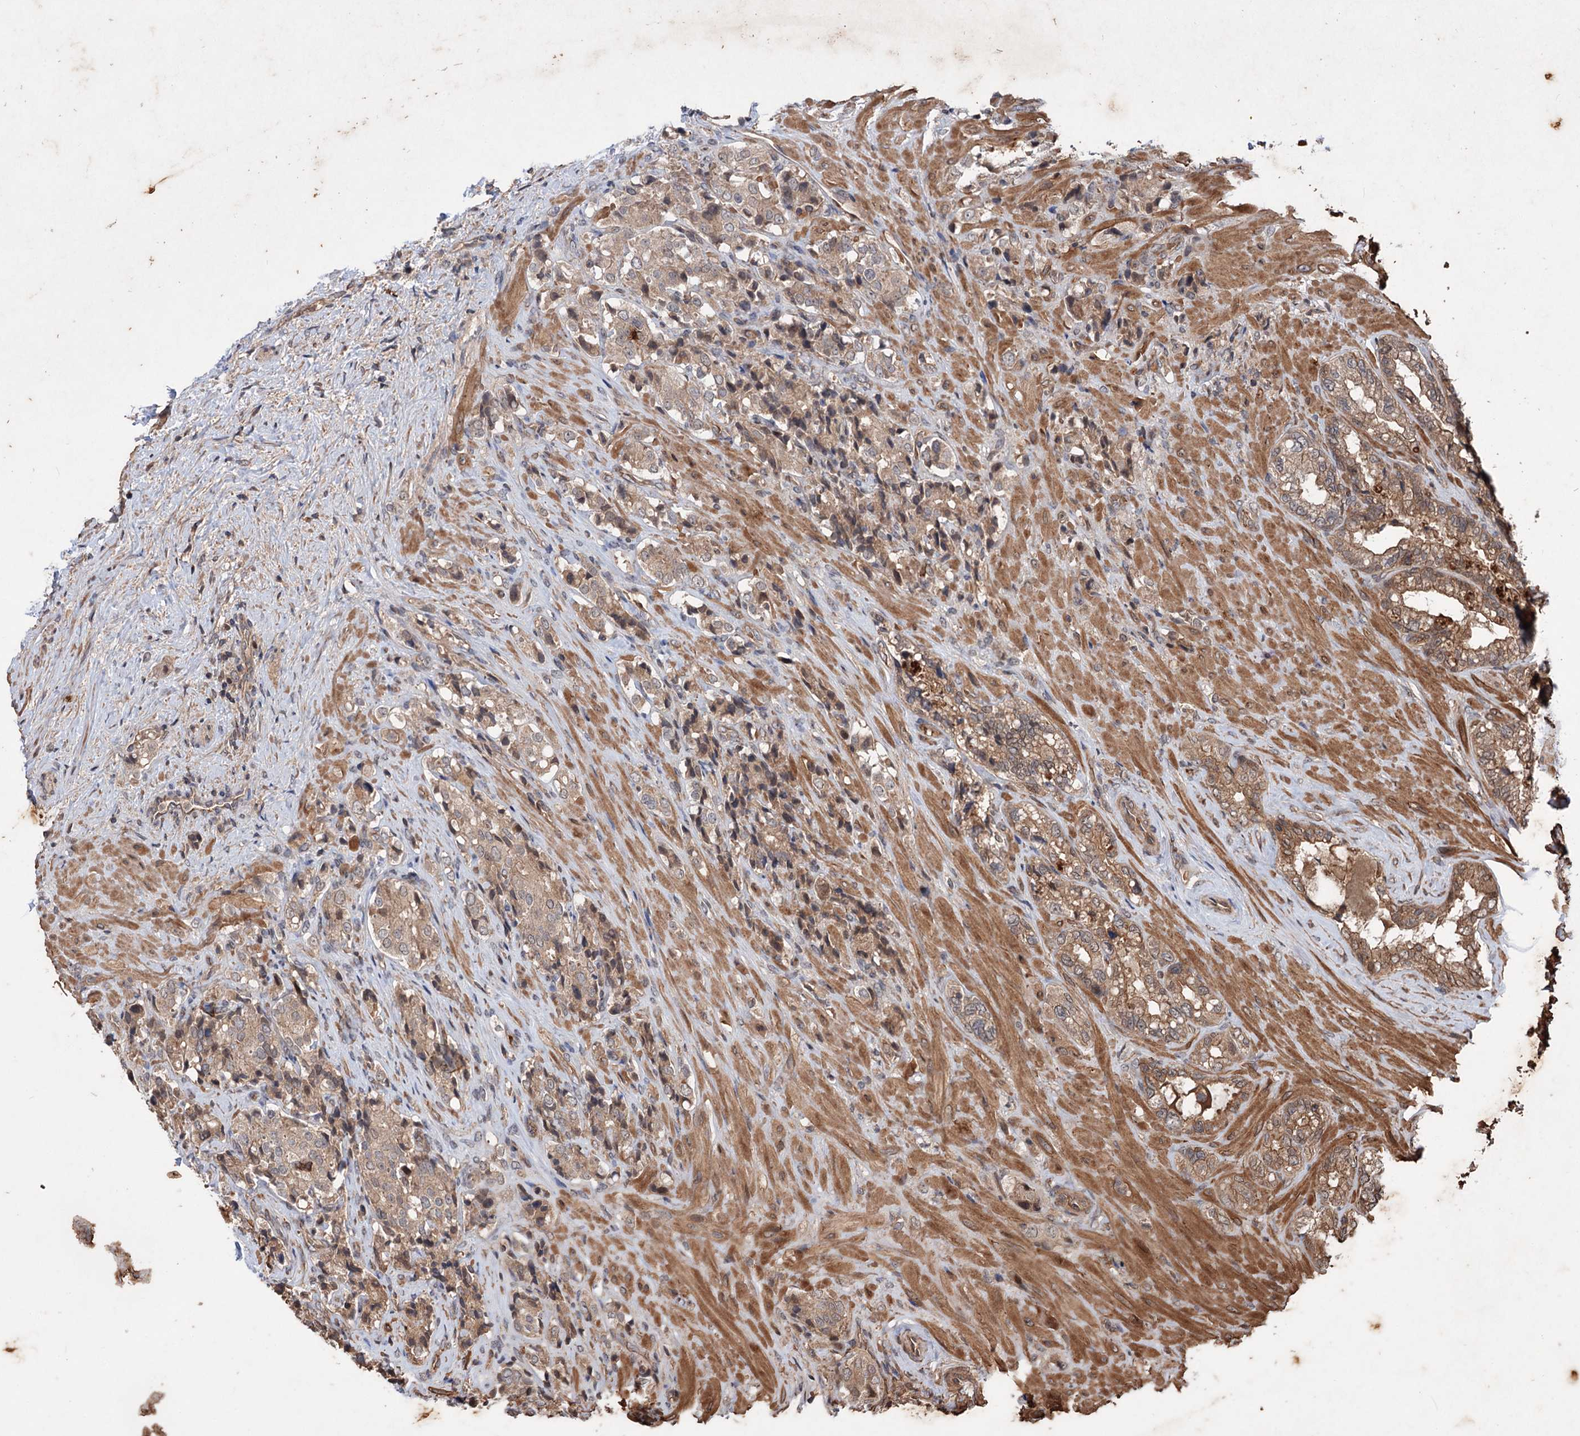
{"staining": {"intensity": "moderate", "quantity": ">75%", "location": "cytoplasmic/membranous"}, "tissue": "prostate cancer", "cell_type": "Tumor cells", "image_type": "cancer", "snomed": [{"axis": "morphology", "description": "Adenocarcinoma, High grade"}, {"axis": "topography", "description": "Prostate"}], "caption": "High-power microscopy captured an immunohistochemistry image of adenocarcinoma (high-grade) (prostate), revealing moderate cytoplasmic/membranous expression in approximately >75% of tumor cells.", "gene": "ADK", "patient": {"sex": "male", "age": 65}}